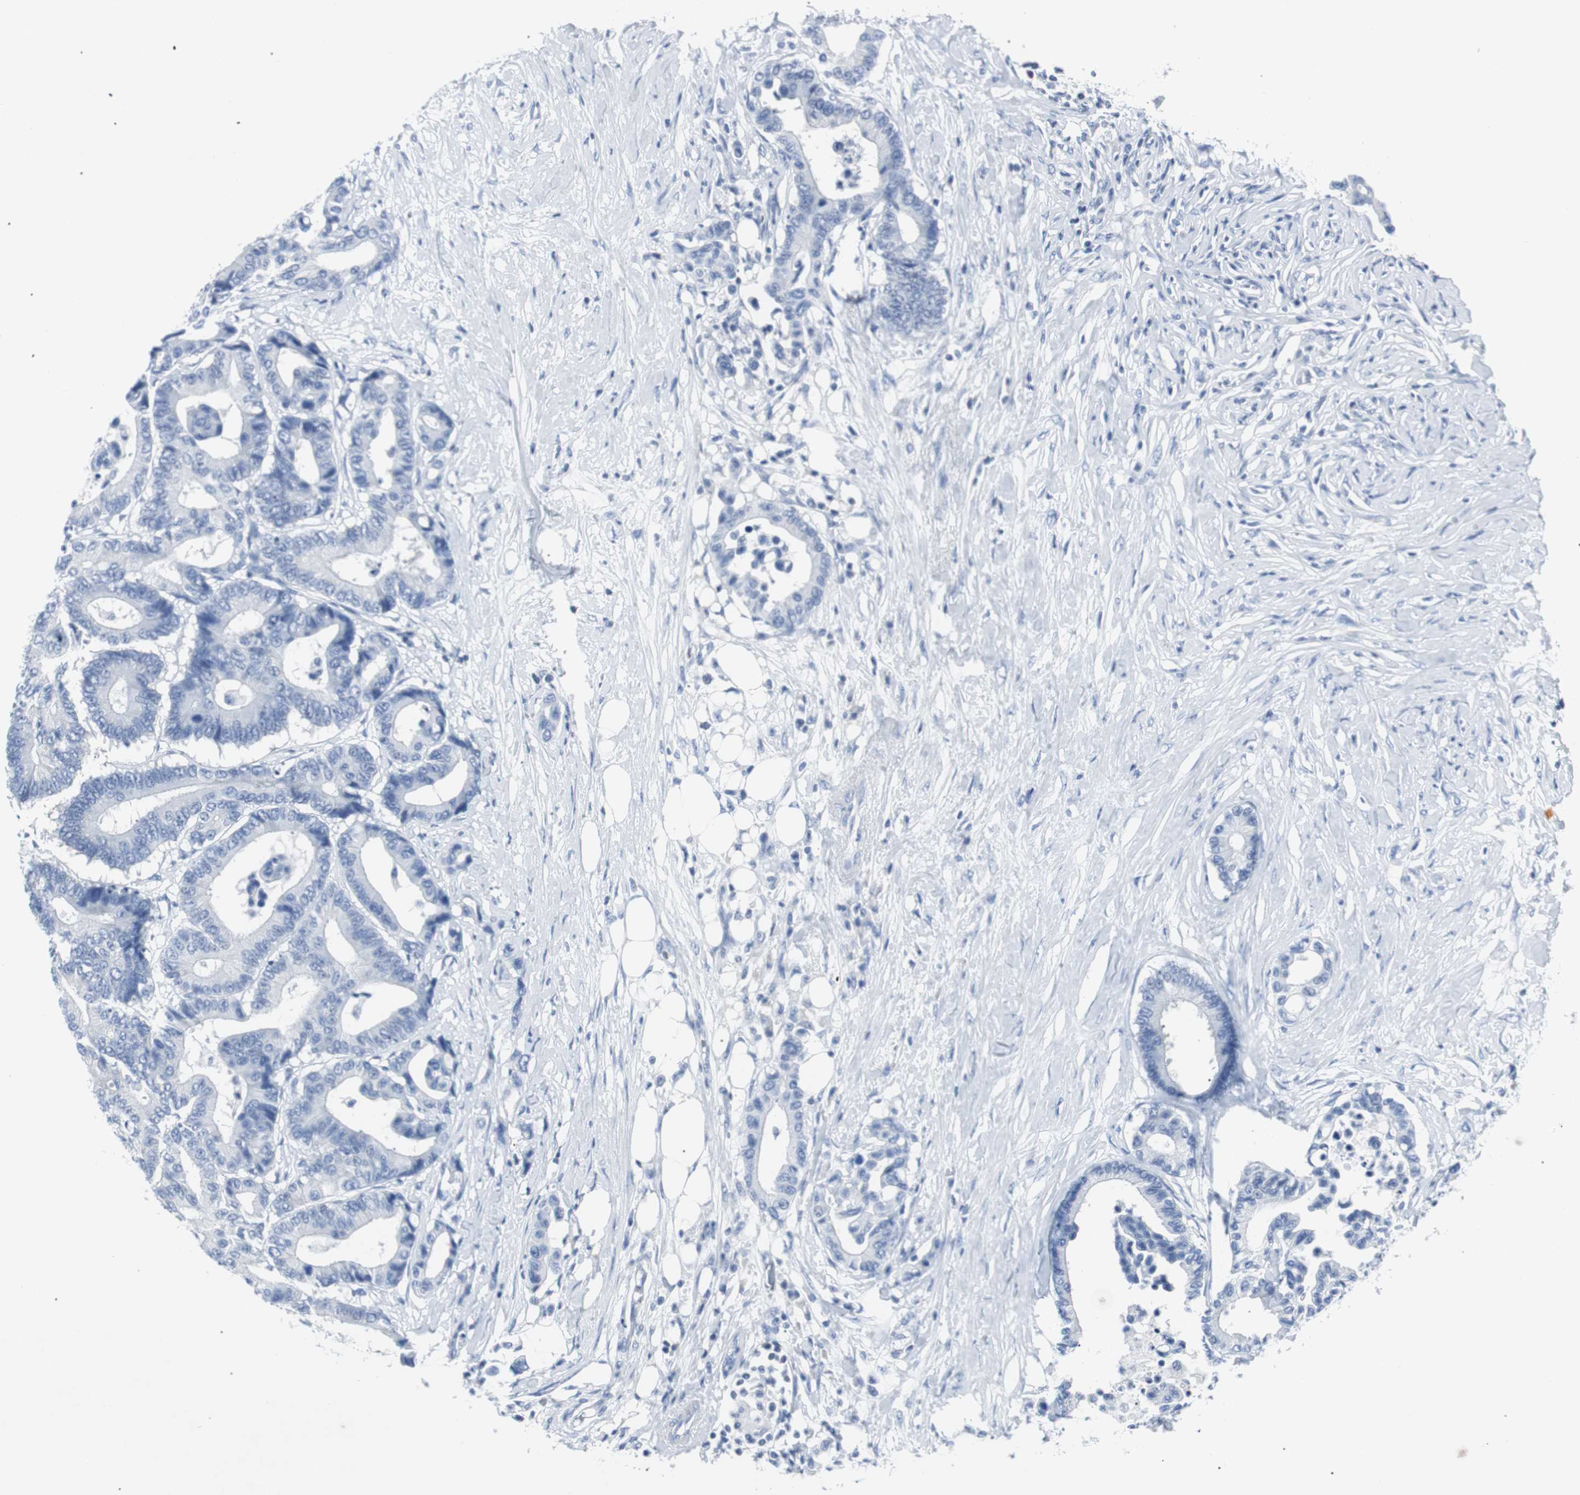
{"staining": {"intensity": "negative", "quantity": "none", "location": "none"}, "tissue": "colorectal cancer", "cell_type": "Tumor cells", "image_type": "cancer", "snomed": [{"axis": "morphology", "description": "Normal tissue, NOS"}, {"axis": "morphology", "description": "Adenocarcinoma, NOS"}, {"axis": "topography", "description": "Colon"}], "caption": "Histopathology image shows no significant protein staining in tumor cells of adenocarcinoma (colorectal).", "gene": "GAP43", "patient": {"sex": "male", "age": 82}}